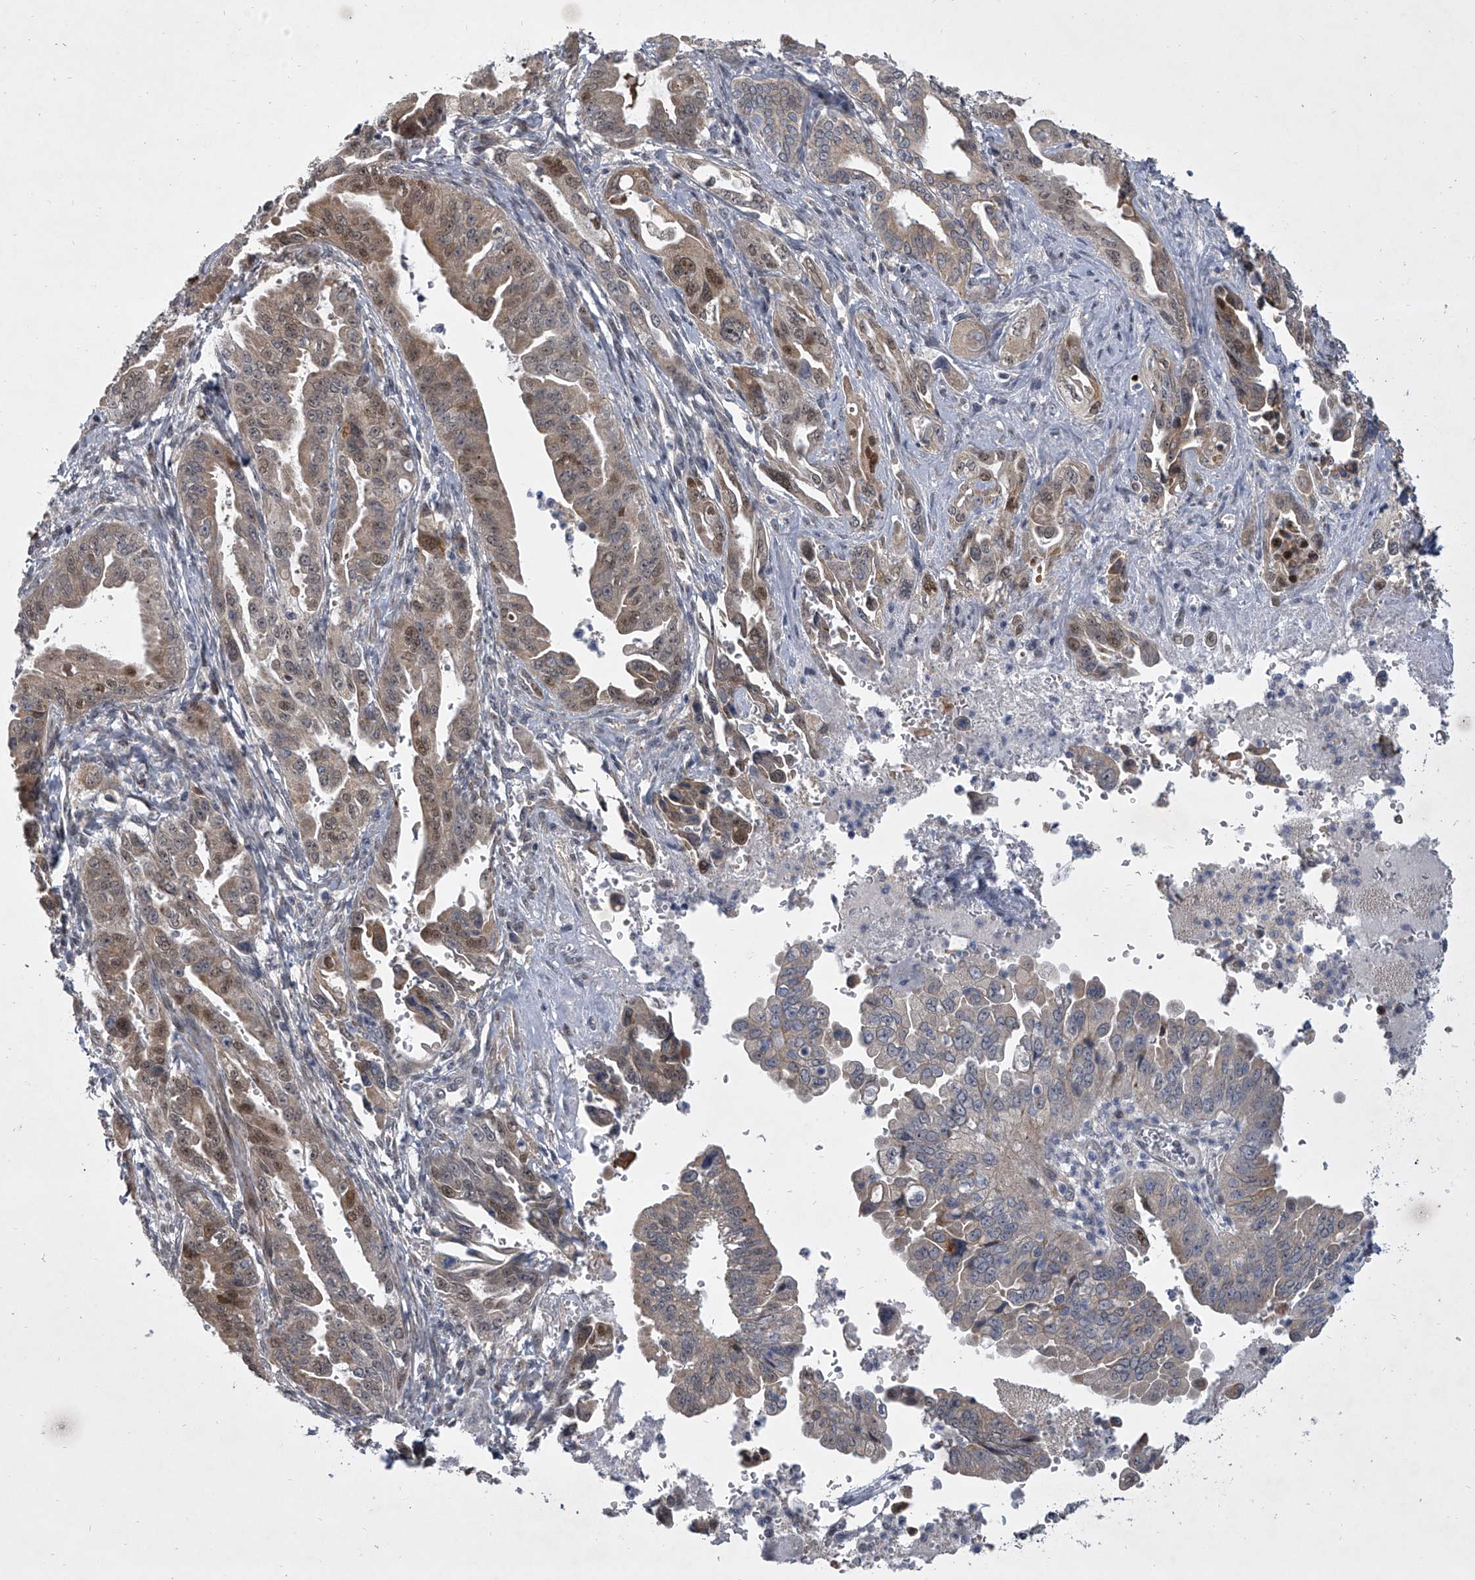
{"staining": {"intensity": "weak", "quantity": ">75%", "location": "cytoplasmic/membranous,nuclear"}, "tissue": "pancreatic cancer", "cell_type": "Tumor cells", "image_type": "cancer", "snomed": [{"axis": "morphology", "description": "Adenocarcinoma, NOS"}, {"axis": "topography", "description": "Pancreas"}], "caption": "The immunohistochemical stain highlights weak cytoplasmic/membranous and nuclear staining in tumor cells of pancreatic cancer (adenocarcinoma) tissue. Immunohistochemistry stains the protein of interest in brown and the nuclei are stained blue.", "gene": "HEATR6", "patient": {"sex": "male", "age": 70}}